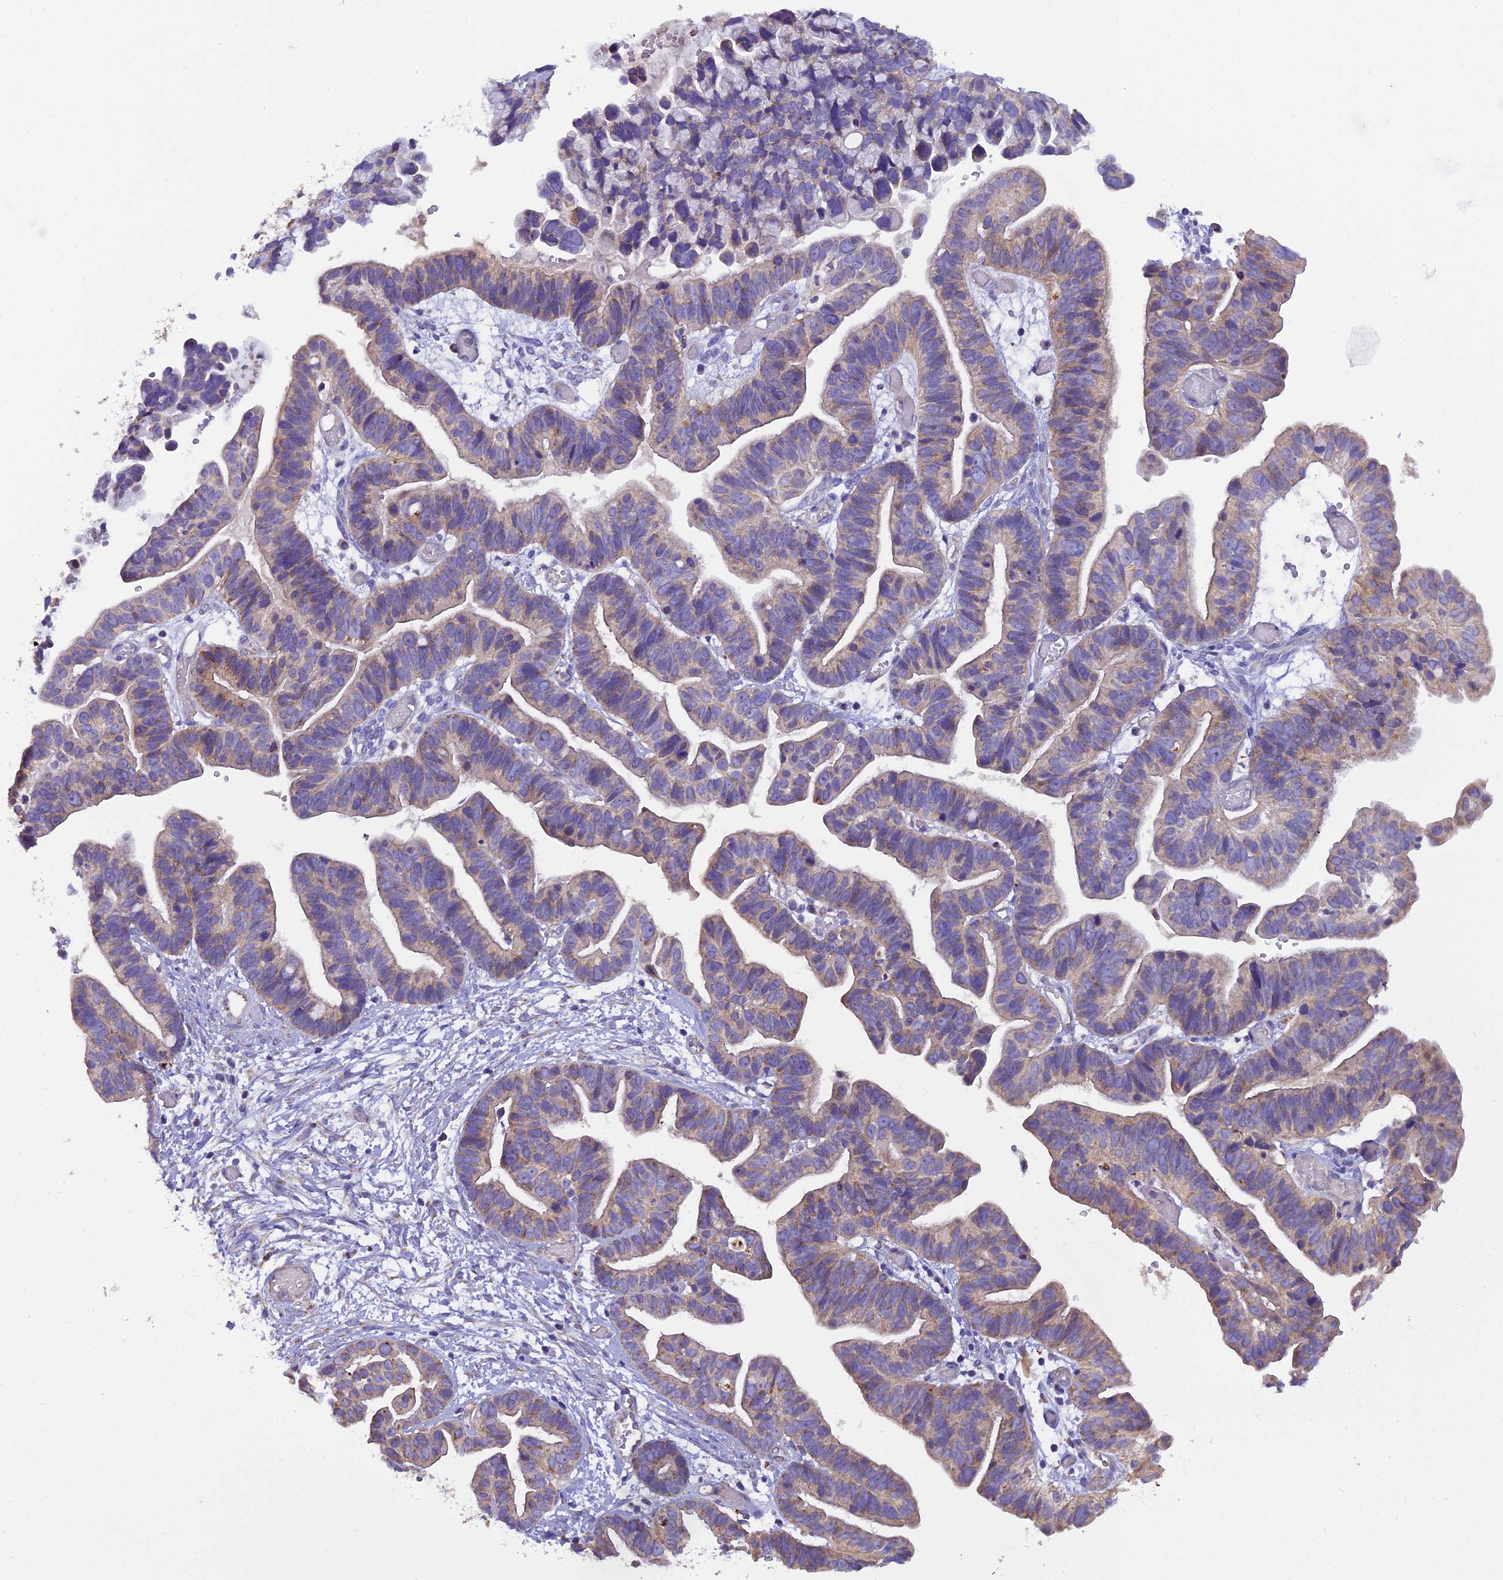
{"staining": {"intensity": "weak", "quantity": "25%-75%", "location": "cytoplasmic/membranous"}, "tissue": "ovarian cancer", "cell_type": "Tumor cells", "image_type": "cancer", "snomed": [{"axis": "morphology", "description": "Cystadenocarcinoma, serous, NOS"}, {"axis": "topography", "description": "Ovary"}], "caption": "This image displays ovarian cancer (serous cystadenocarcinoma) stained with immunohistochemistry to label a protein in brown. The cytoplasmic/membranous of tumor cells show weak positivity for the protein. Nuclei are counter-stained blue.", "gene": "GPD1", "patient": {"sex": "female", "age": 56}}